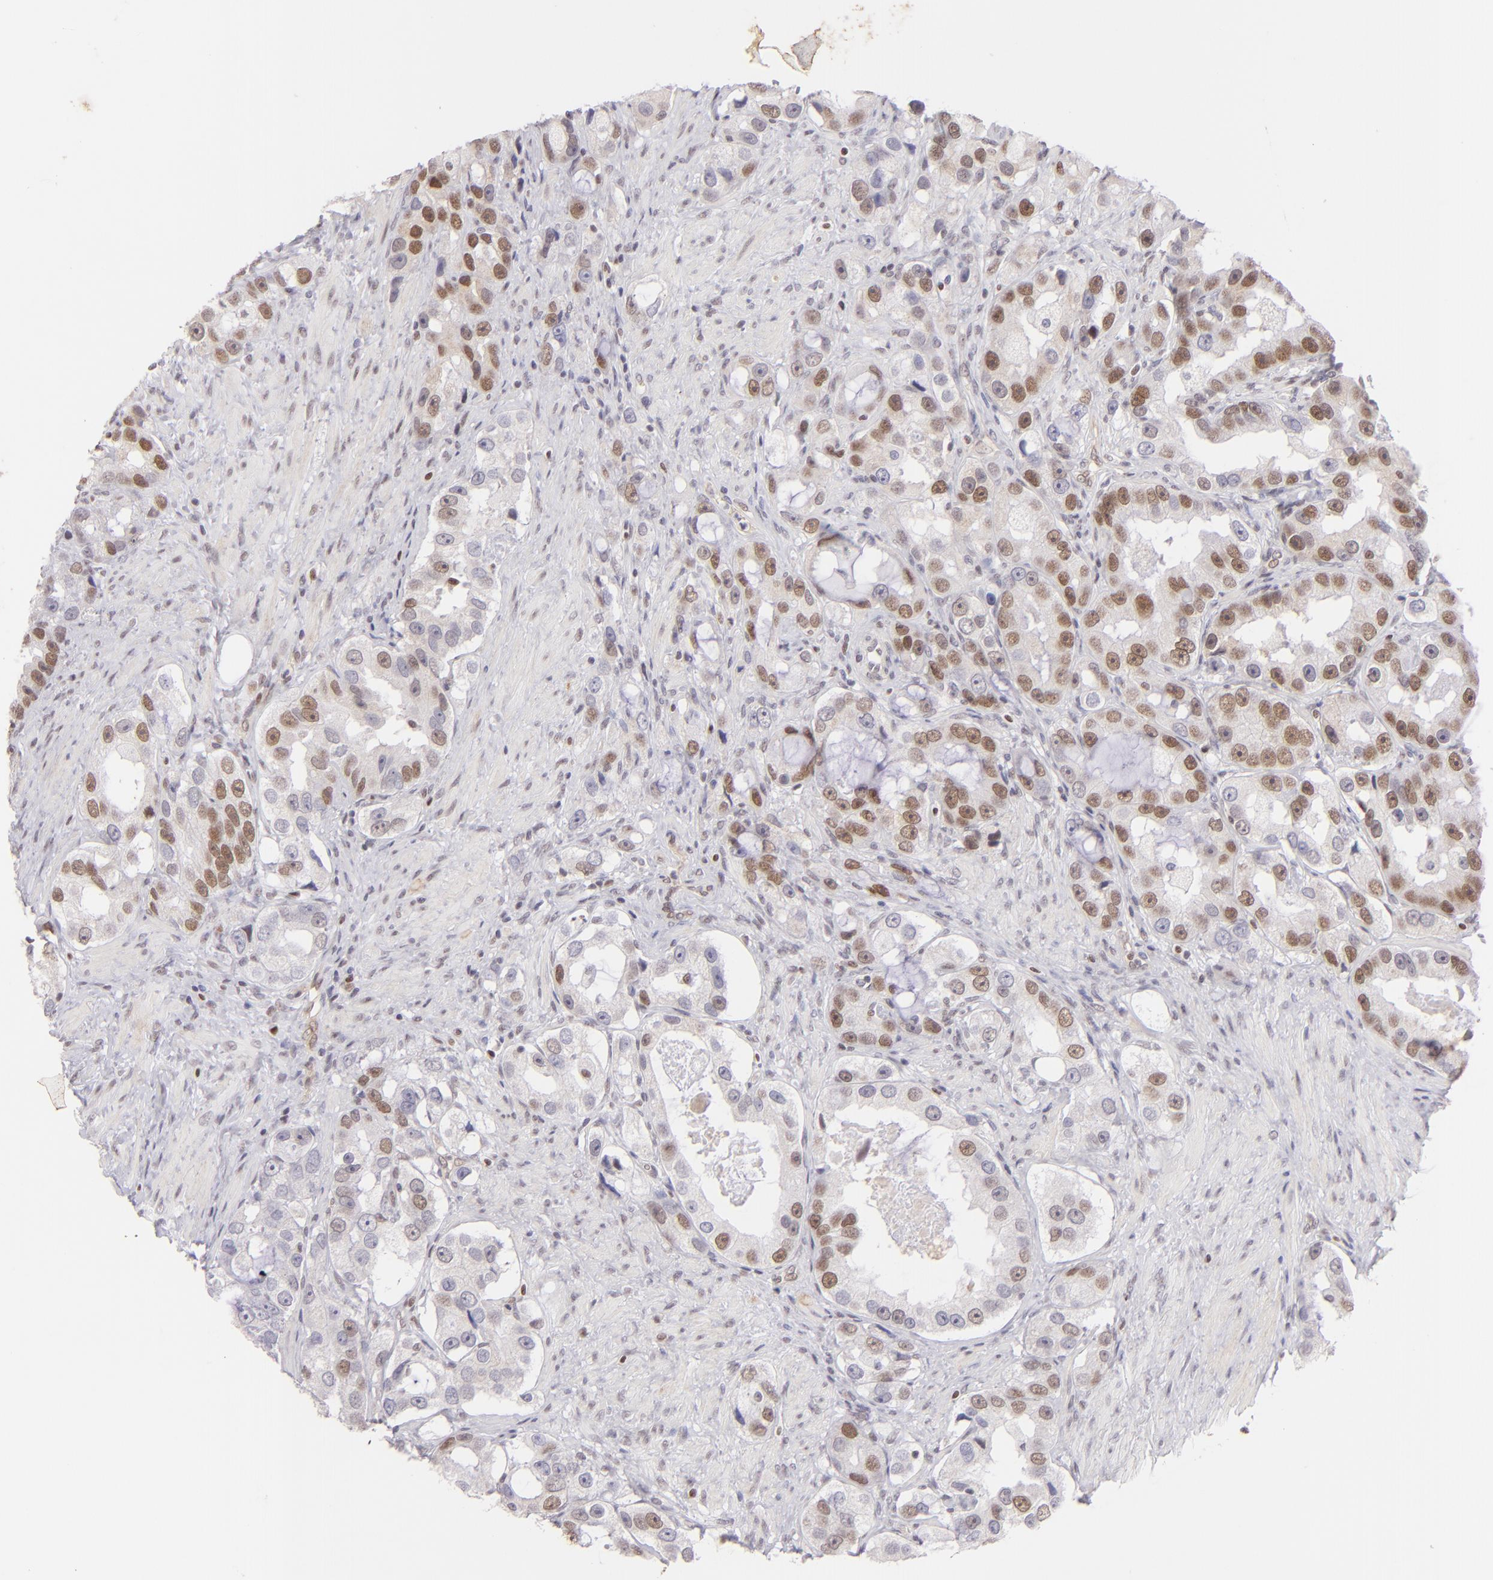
{"staining": {"intensity": "moderate", "quantity": "25%-75%", "location": "nuclear"}, "tissue": "prostate cancer", "cell_type": "Tumor cells", "image_type": "cancer", "snomed": [{"axis": "morphology", "description": "Adenocarcinoma, High grade"}, {"axis": "topography", "description": "Prostate"}], "caption": "Immunohistochemistry (IHC) micrograph of human high-grade adenocarcinoma (prostate) stained for a protein (brown), which reveals medium levels of moderate nuclear staining in about 25%-75% of tumor cells.", "gene": "POU2F1", "patient": {"sex": "male", "age": 63}}